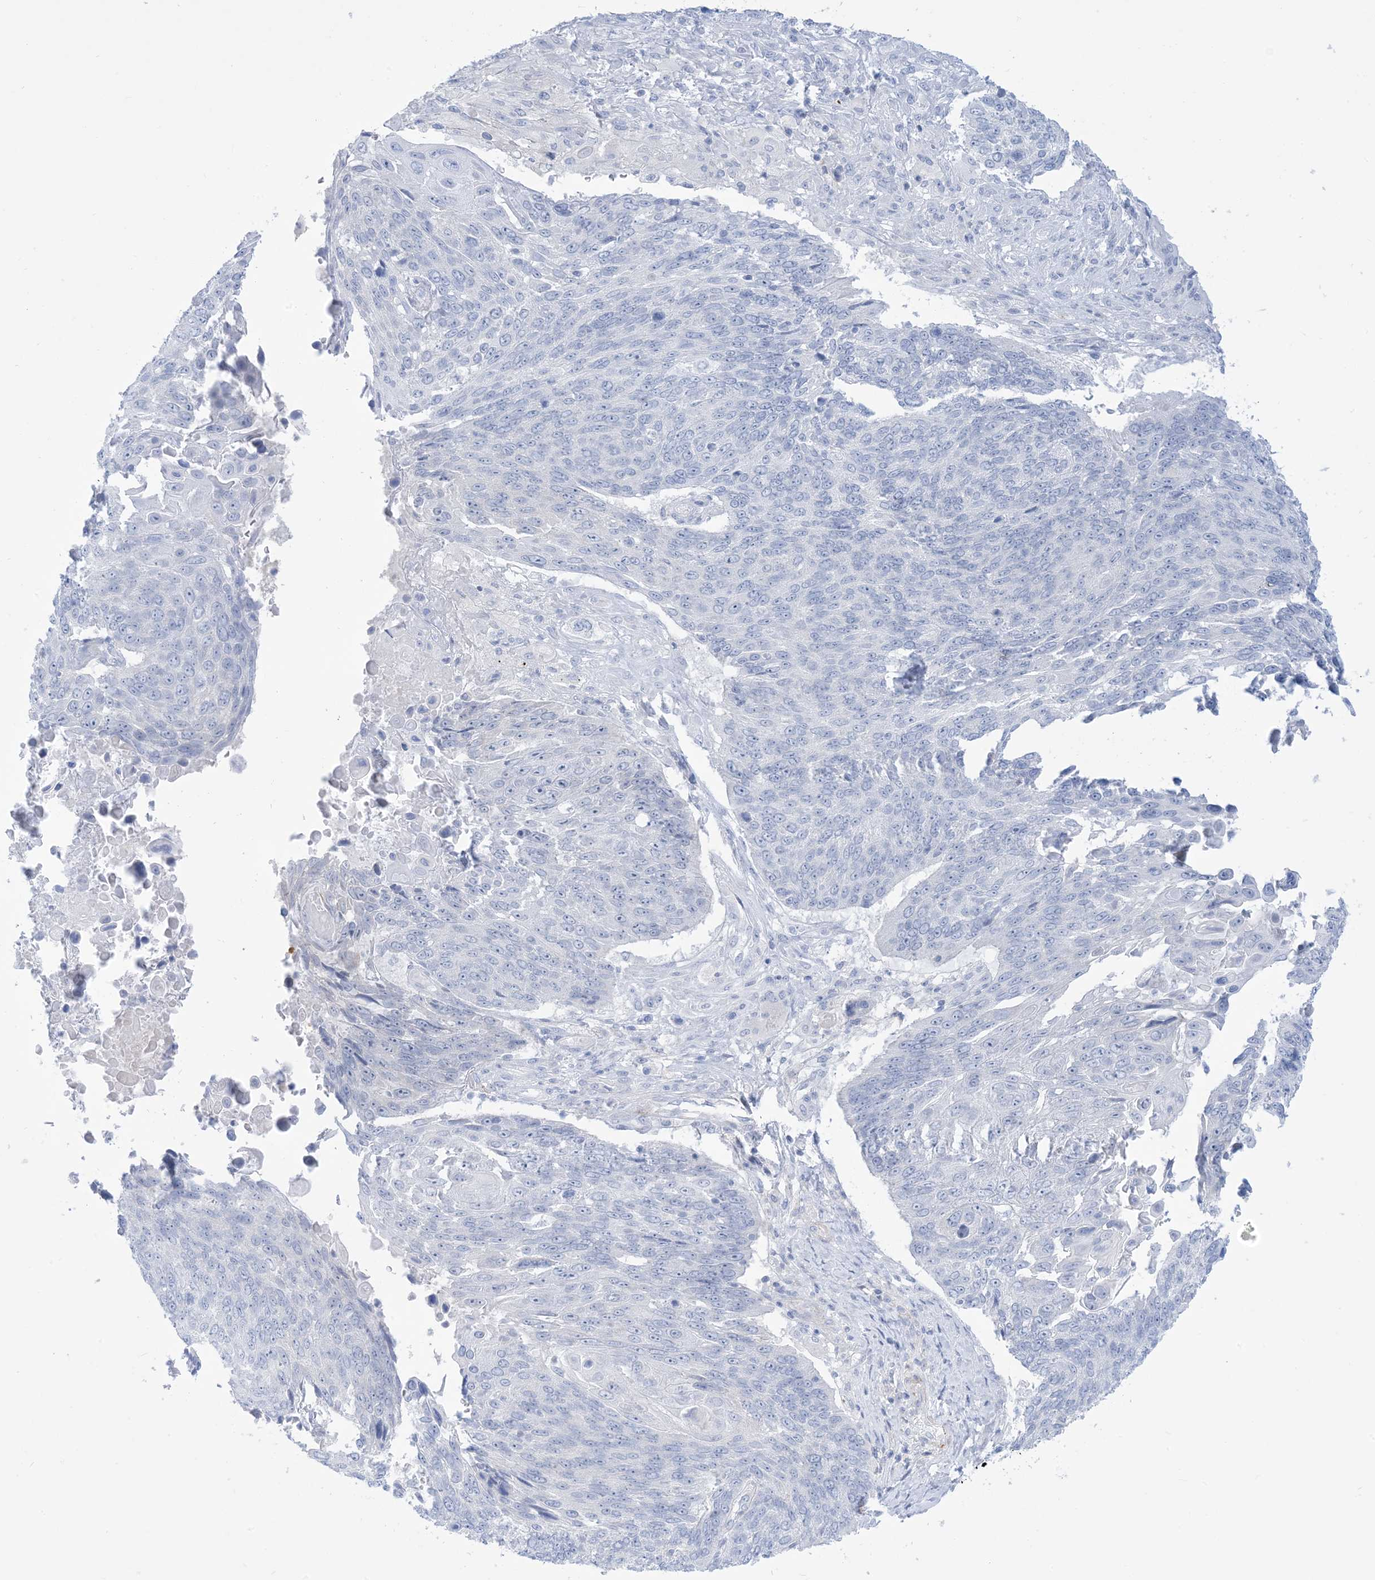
{"staining": {"intensity": "negative", "quantity": "none", "location": "none"}, "tissue": "lung cancer", "cell_type": "Tumor cells", "image_type": "cancer", "snomed": [{"axis": "morphology", "description": "Squamous cell carcinoma, NOS"}, {"axis": "topography", "description": "Lung"}], "caption": "Tumor cells are negative for brown protein staining in squamous cell carcinoma (lung). Nuclei are stained in blue.", "gene": "MARS2", "patient": {"sex": "male", "age": 66}}